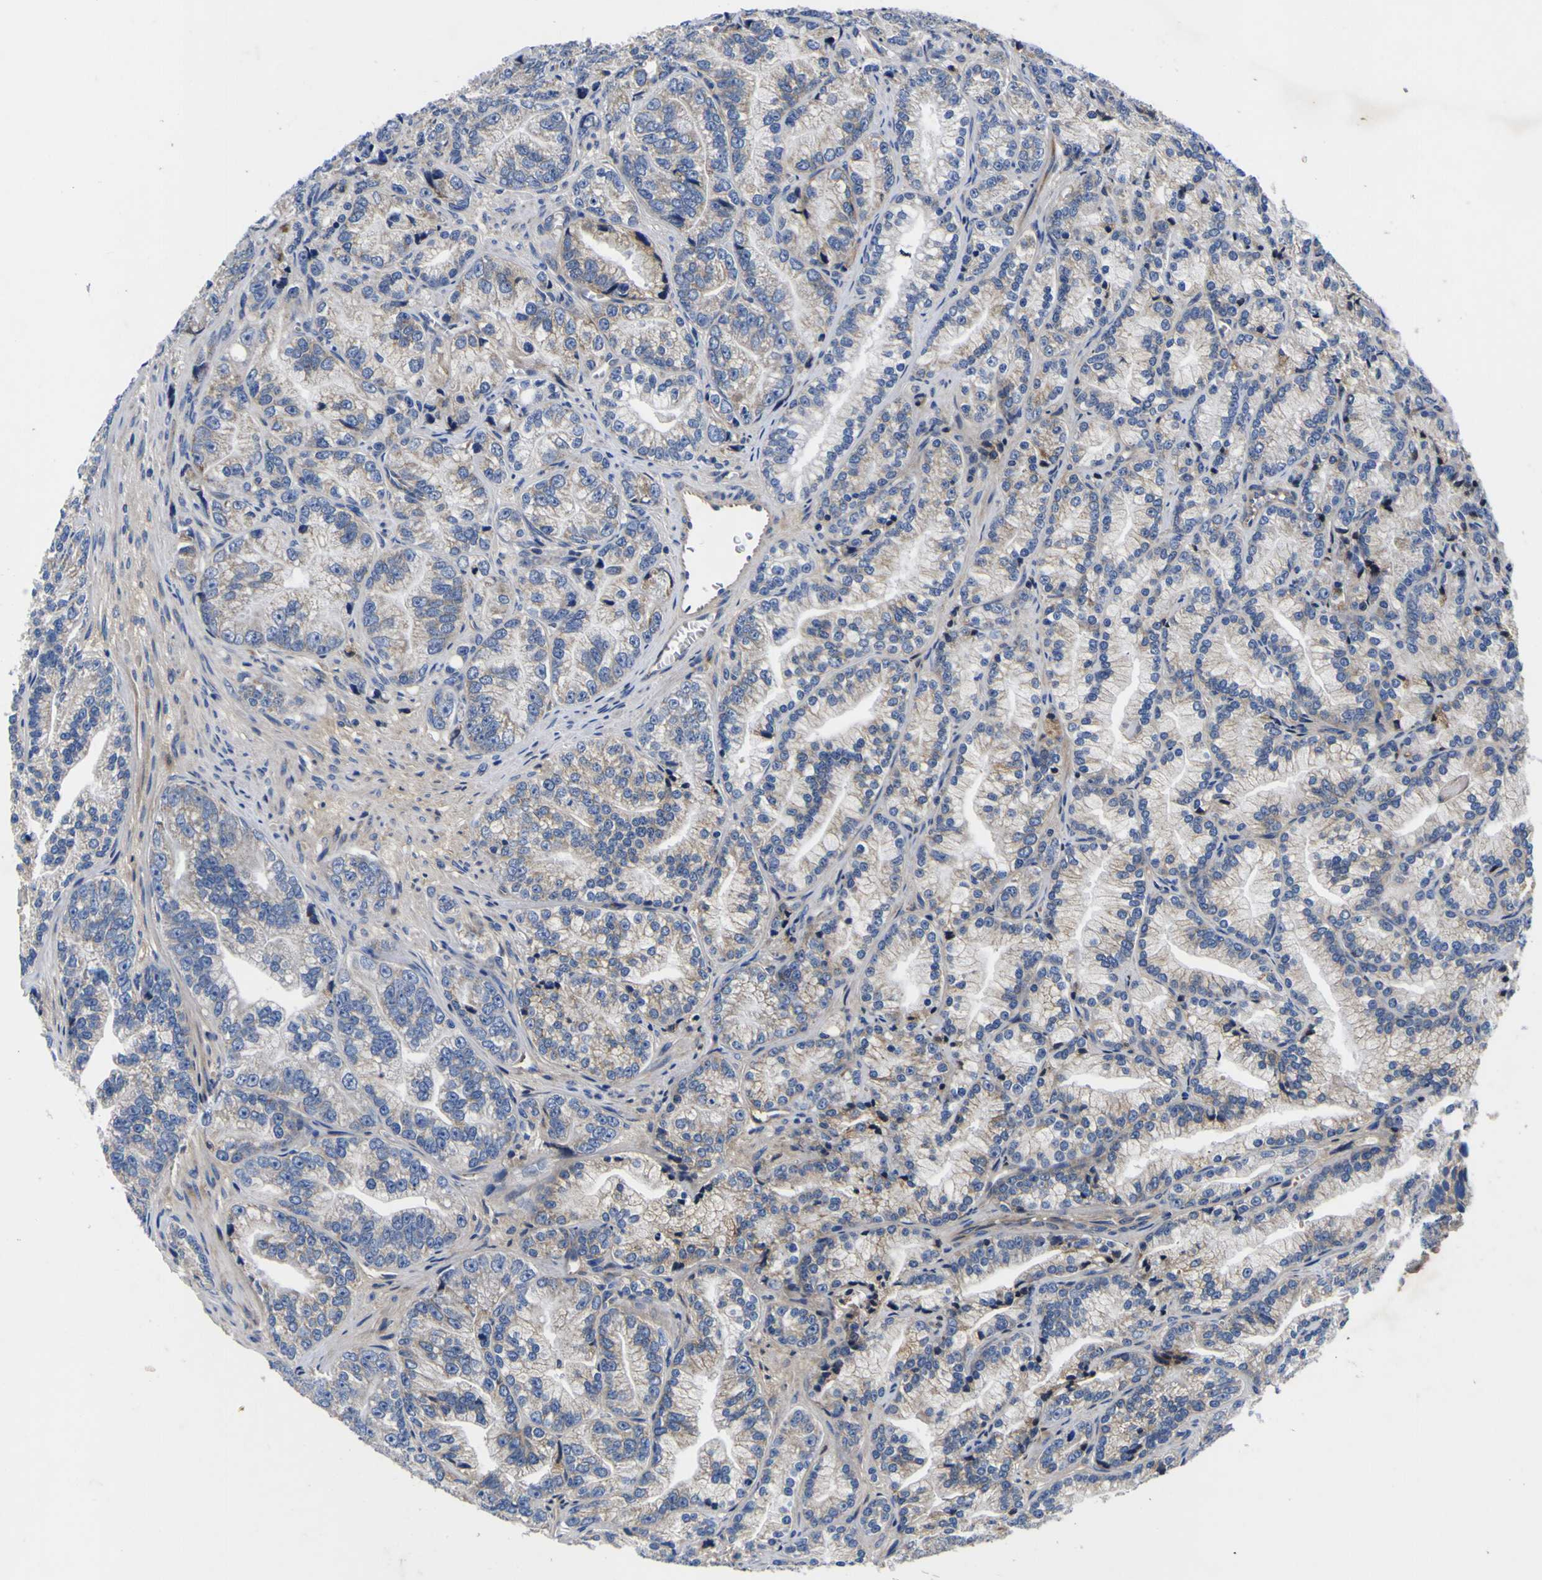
{"staining": {"intensity": "negative", "quantity": "none", "location": "none"}, "tissue": "prostate cancer", "cell_type": "Tumor cells", "image_type": "cancer", "snomed": [{"axis": "morphology", "description": "Adenocarcinoma, Low grade"}, {"axis": "topography", "description": "Prostate"}], "caption": "A high-resolution photomicrograph shows immunohistochemistry staining of prostate low-grade adenocarcinoma, which displays no significant positivity in tumor cells.", "gene": "VASN", "patient": {"sex": "male", "age": 89}}